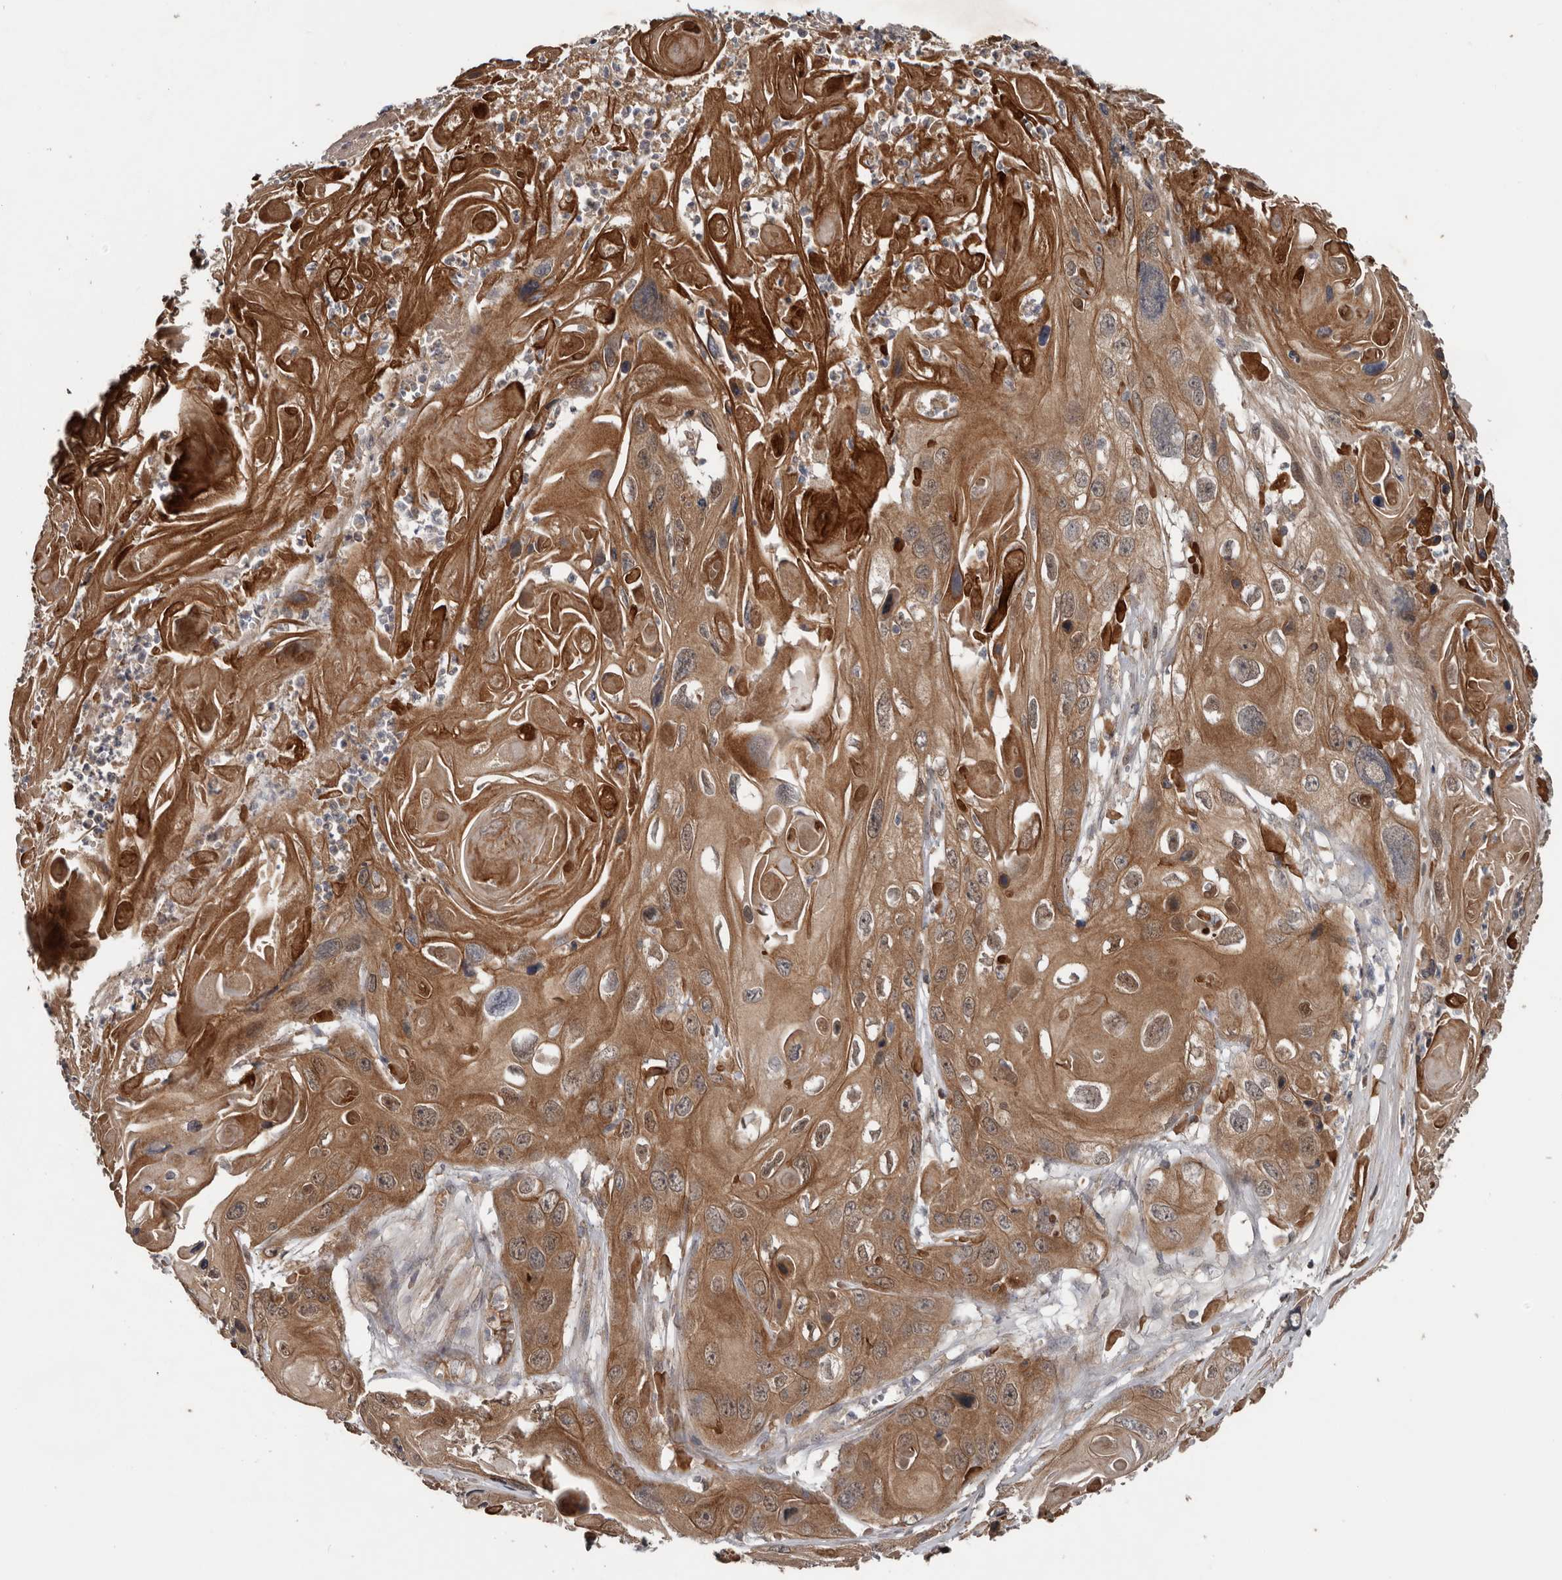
{"staining": {"intensity": "moderate", "quantity": ">75%", "location": "cytoplasmic/membranous"}, "tissue": "skin cancer", "cell_type": "Tumor cells", "image_type": "cancer", "snomed": [{"axis": "morphology", "description": "Squamous cell carcinoma, NOS"}, {"axis": "topography", "description": "Skin"}], "caption": "A micrograph of skin cancer (squamous cell carcinoma) stained for a protein shows moderate cytoplasmic/membranous brown staining in tumor cells.", "gene": "DNAJB4", "patient": {"sex": "male", "age": 55}}